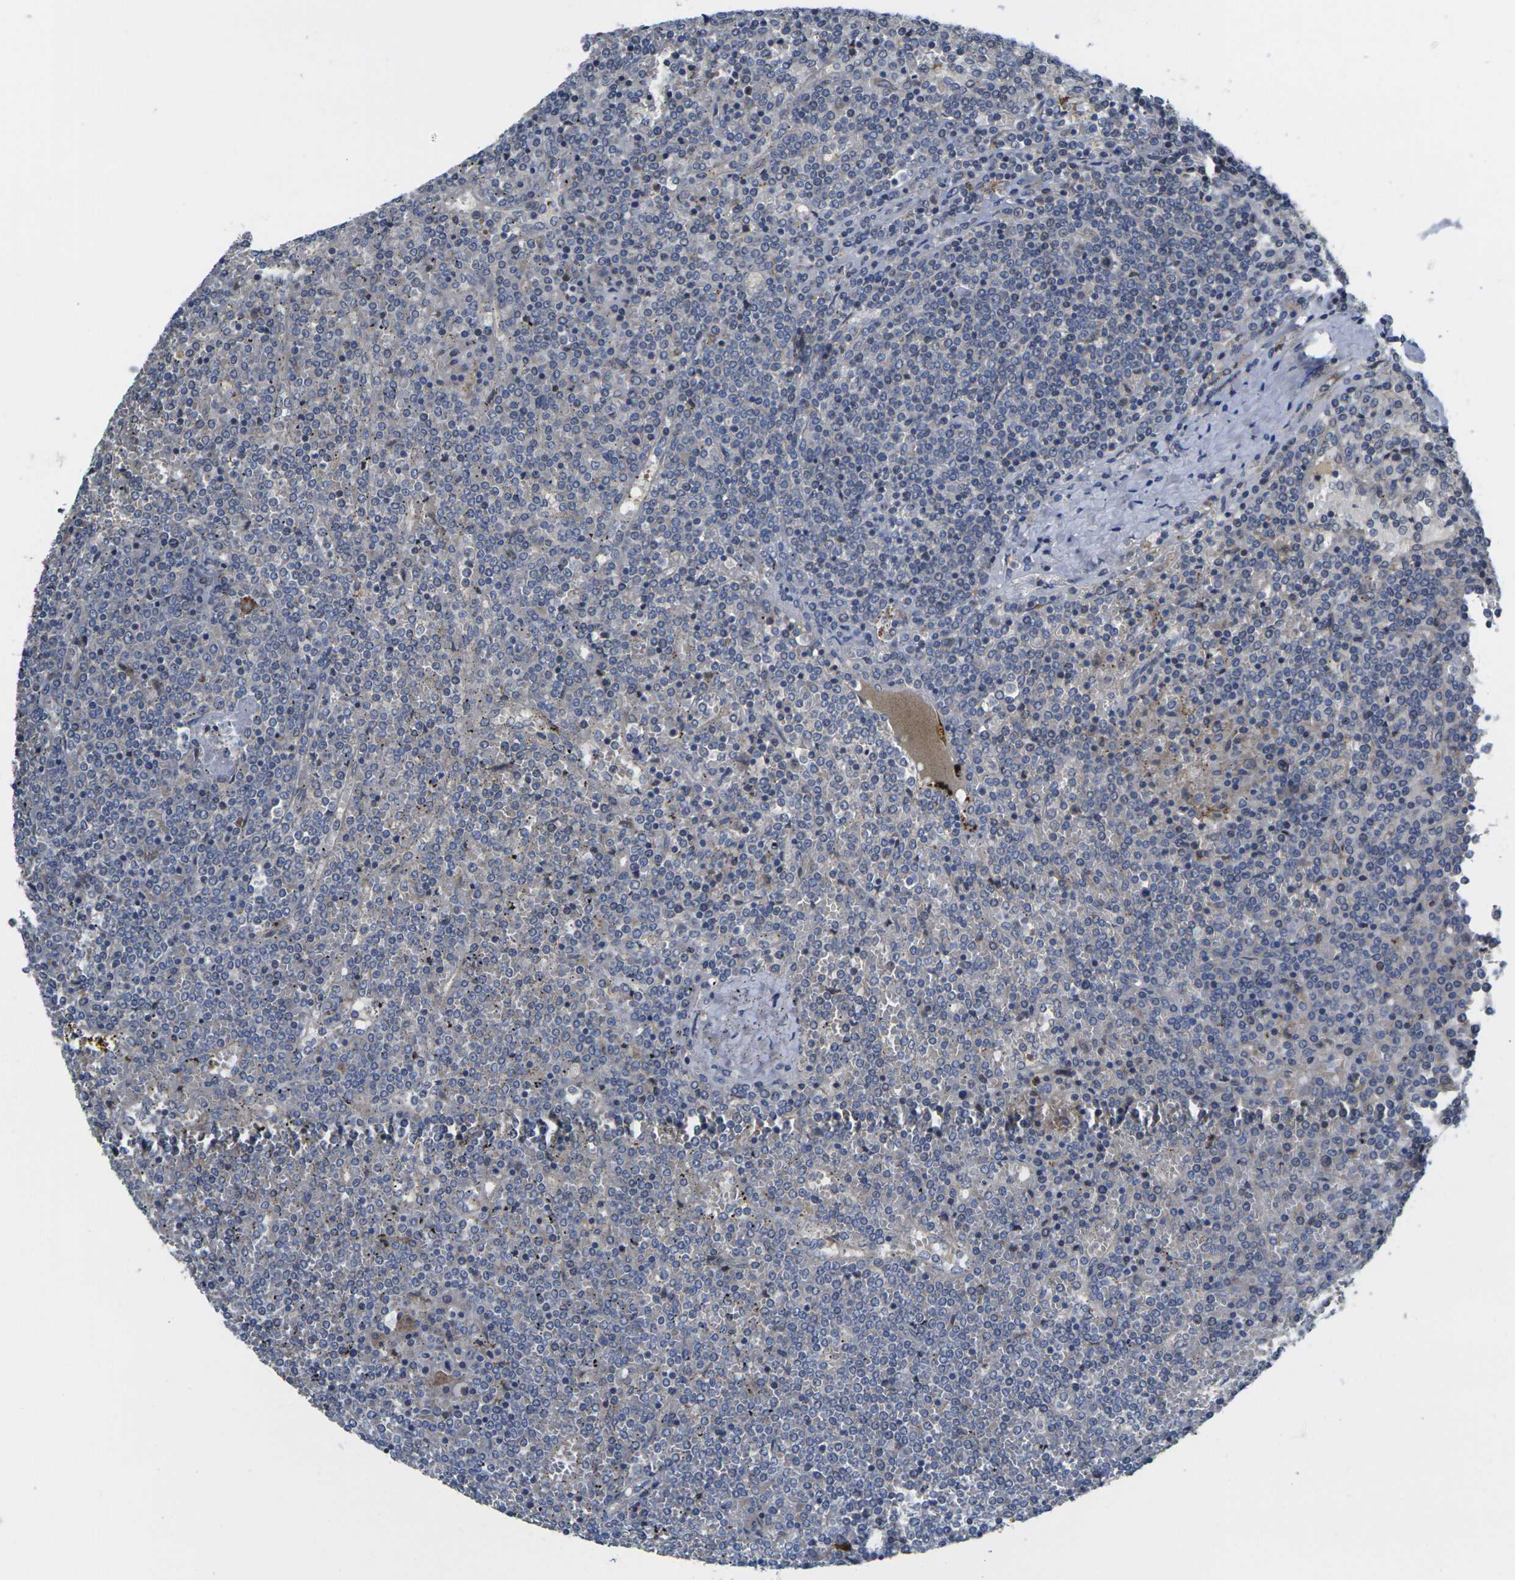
{"staining": {"intensity": "moderate", "quantity": "<25%", "location": "cytoplasmic/membranous"}, "tissue": "lymphoma", "cell_type": "Tumor cells", "image_type": "cancer", "snomed": [{"axis": "morphology", "description": "Malignant lymphoma, non-Hodgkin's type, Low grade"}, {"axis": "topography", "description": "Spleen"}], "caption": "This is an image of immunohistochemistry staining of malignant lymphoma, non-Hodgkin's type (low-grade), which shows moderate positivity in the cytoplasmic/membranous of tumor cells.", "gene": "GNA12", "patient": {"sex": "female", "age": 19}}